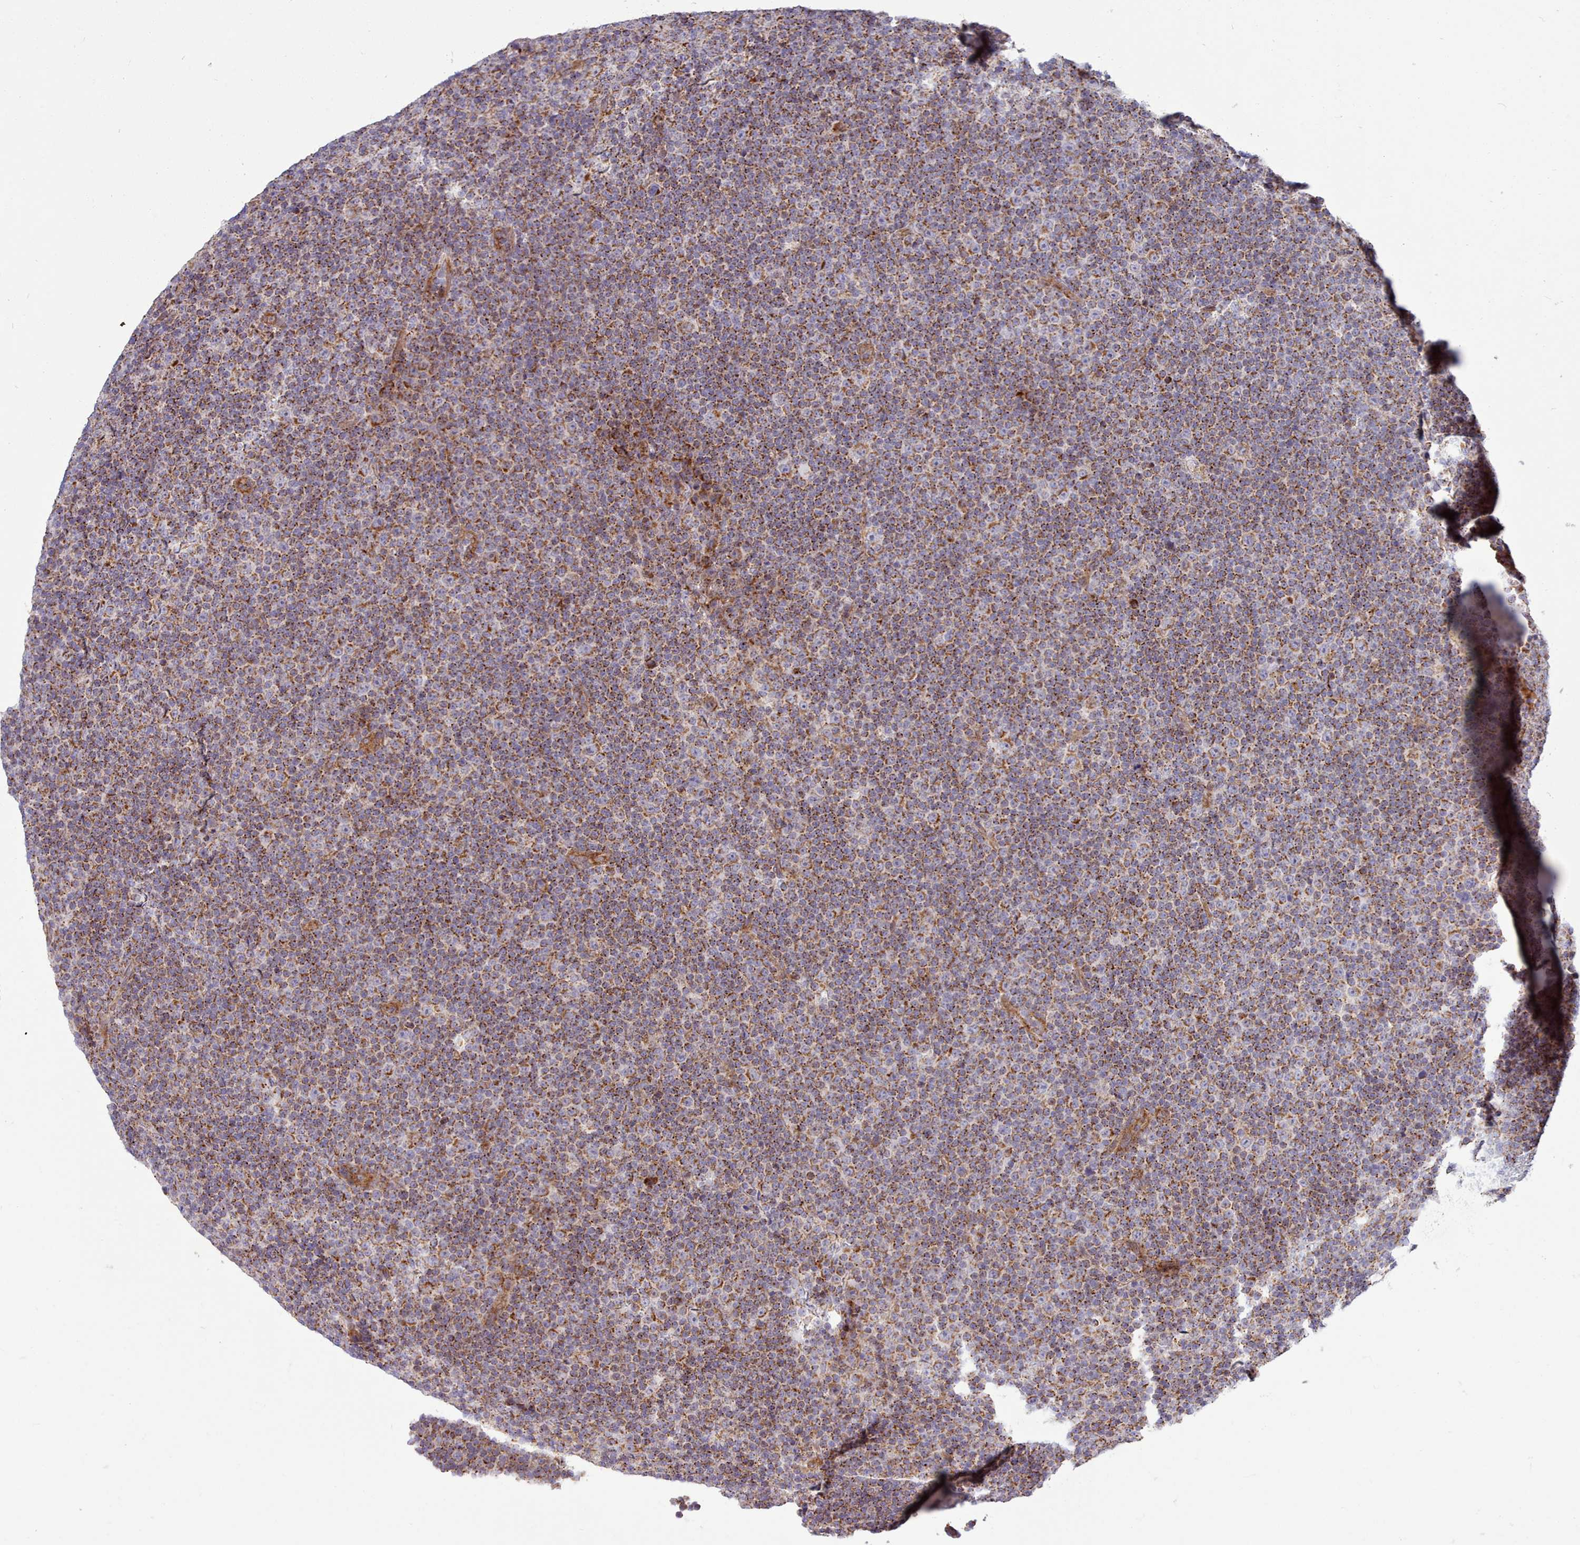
{"staining": {"intensity": "strong", "quantity": ">75%", "location": "cytoplasmic/membranous"}, "tissue": "lymphoma", "cell_type": "Tumor cells", "image_type": "cancer", "snomed": [{"axis": "morphology", "description": "Malignant lymphoma, non-Hodgkin's type, Low grade"}, {"axis": "topography", "description": "Lymph node"}], "caption": "Low-grade malignant lymphoma, non-Hodgkin's type stained for a protein (brown) displays strong cytoplasmic/membranous positive staining in approximately >75% of tumor cells.", "gene": "MRPL21", "patient": {"sex": "female", "age": 67}}